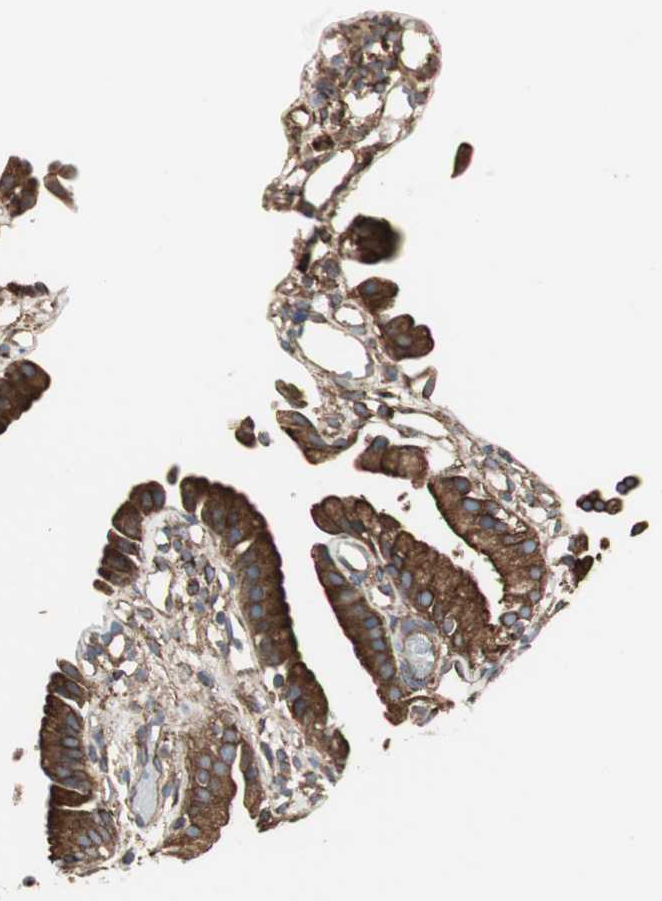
{"staining": {"intensity": "strong", "quantity": ">75%", "location": "cytoplasmic/membranous"}, "tissue": "gallbladder", "cell_type": "Glandular cells", "image_type": "normal", "snomed": [{"axis": "morphology", "description": "Normal tissue, NOS"}, {"axis": "topography", "description": "Gallbladder"}], "caption": "Human gallbladder stained for a protein (brown) demonstrates strong cytoplasmic/membranous positive staining in approximately >75% of glandular cells.", "gene": "H6PD", "patient": {"sex": "male", "age": 65}}